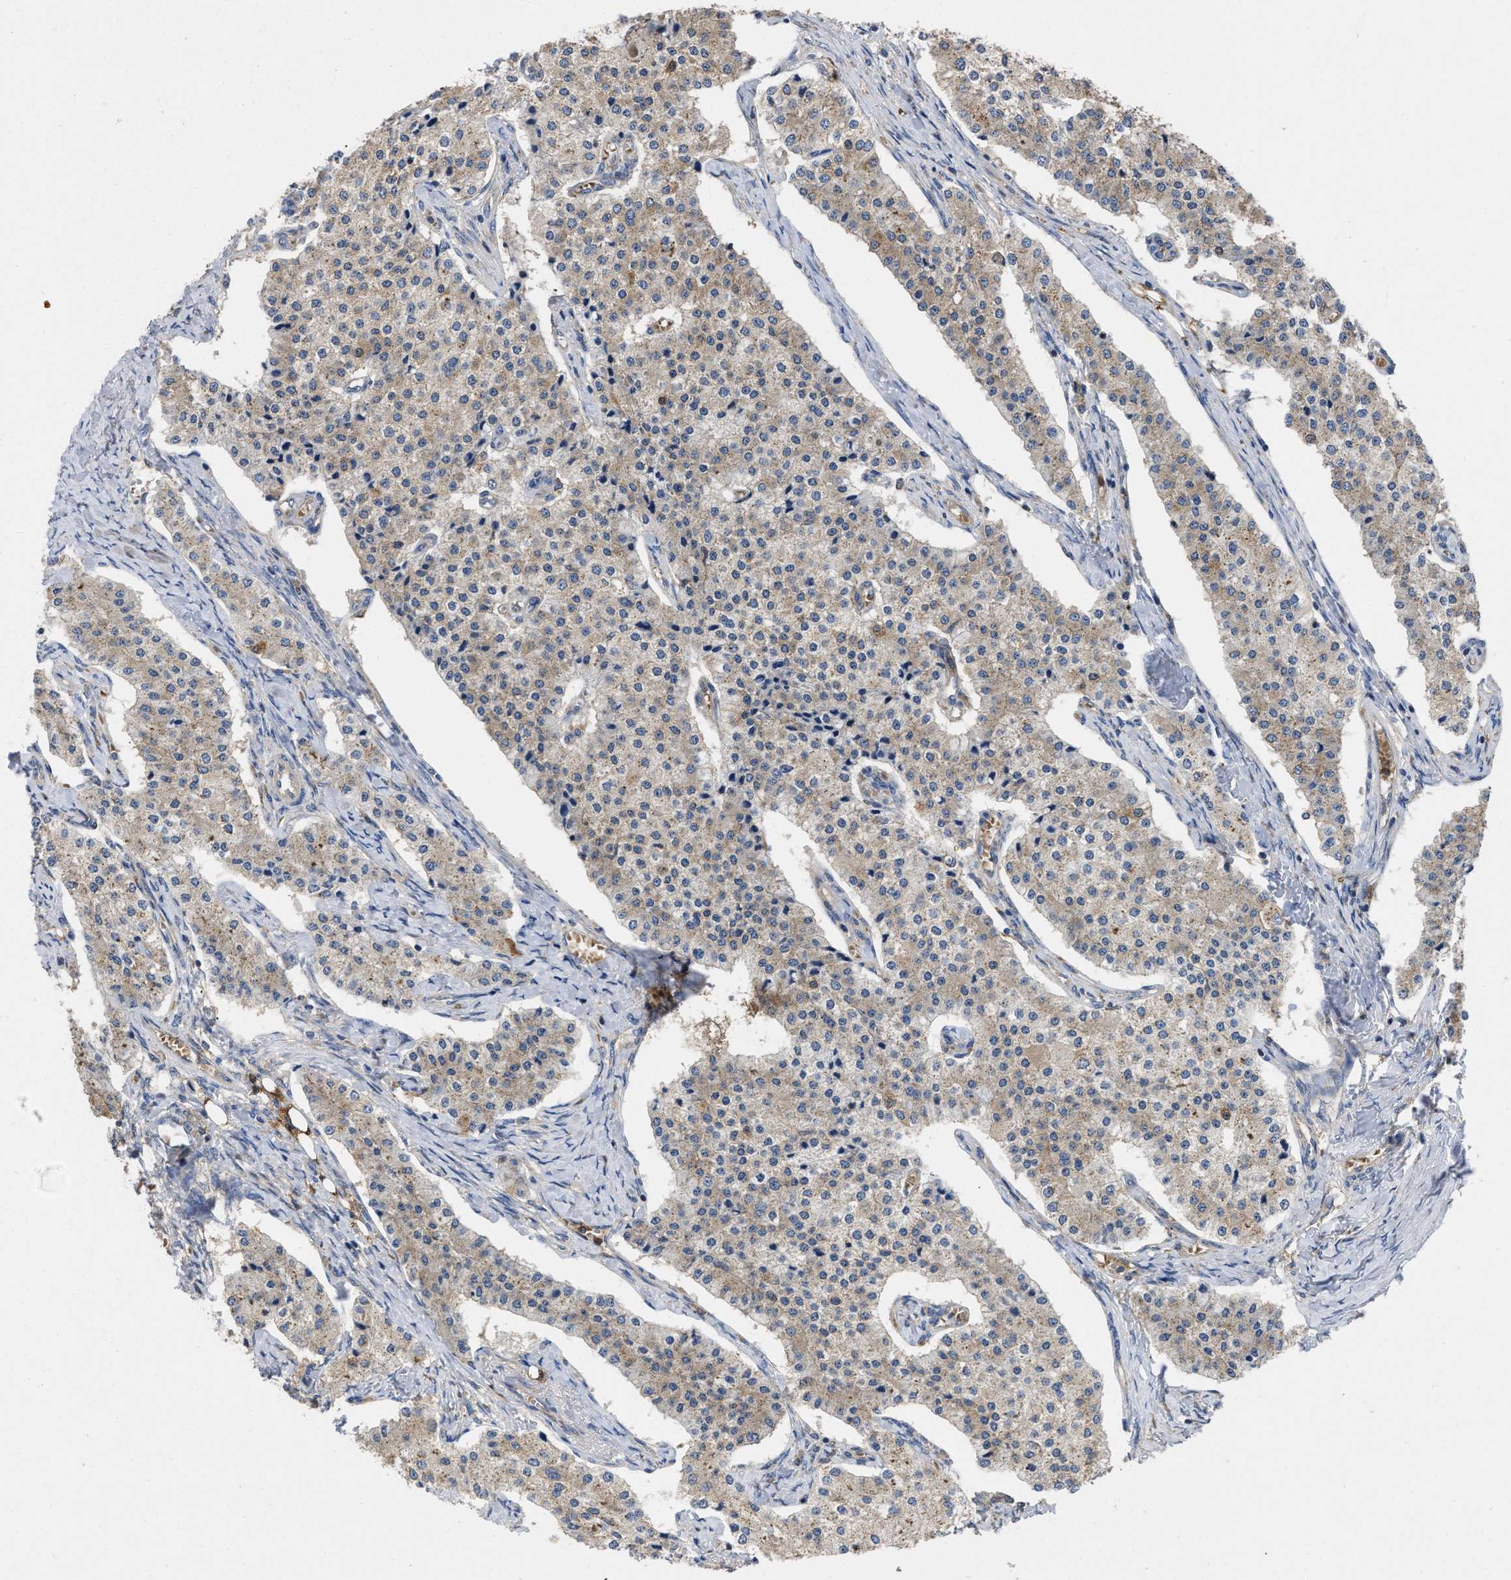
{"staining": {"intensity": "weak", "quantity": "<25%", "location": "cytoplasmic/membranous"}, "tissue": "carcinoid", "cell_type": "Tumor cells", "image_type": "cancer", "snomed": [{"axis": "morphology", "description": "Carcinoid, malignant, NOS"}, {"axis": "topography", "description": "Colon"}], "caption": "An immunohistochemistry micrograph of carcinoid (malignant) is shown. There is no staining in tumor cells of carcinoid (malignant).", "gene": "RNF216", "patient": {"sex": "female", "age": 52}}